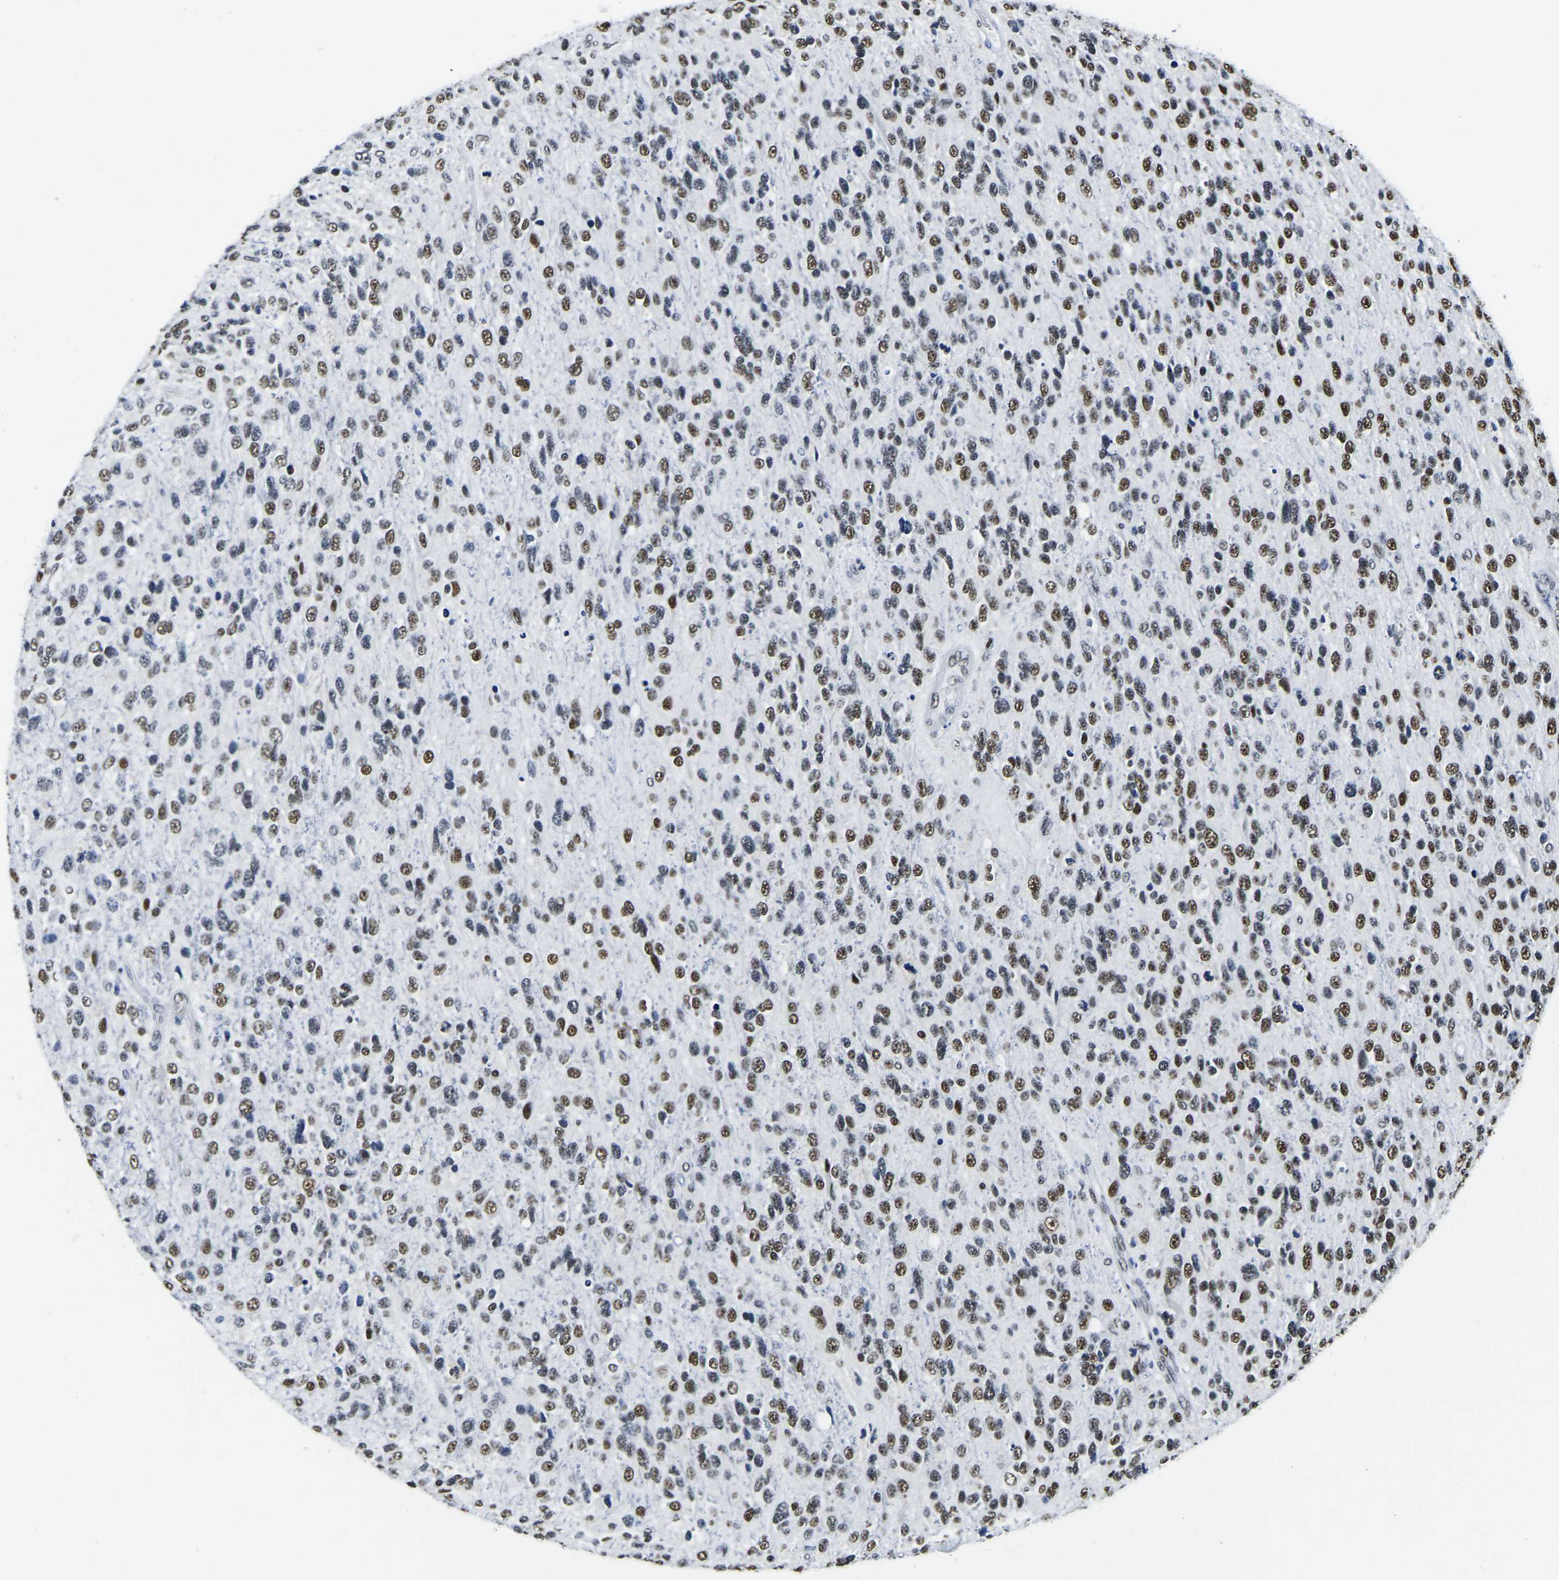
{"staining": {"intensity": "strong", "quantity": ">75%", "location": "nuclear"}, "tissue": "glioma", "cell_type": "Tumor cells", "image_type": "cancer", "snomed": [{"axis": "morphology", "description": "Glioma, malignant, High grade"}, {"axis": "topography", "description": "Brain"}], "caption": "Immunohistochemical staining of human high-grade glioma (malignant) exhibits high levels of strong nuclear protein expression in about >75% of tumor cells.", "gene": "UBA1", "patient": {"sex": "female", "age": 58}}